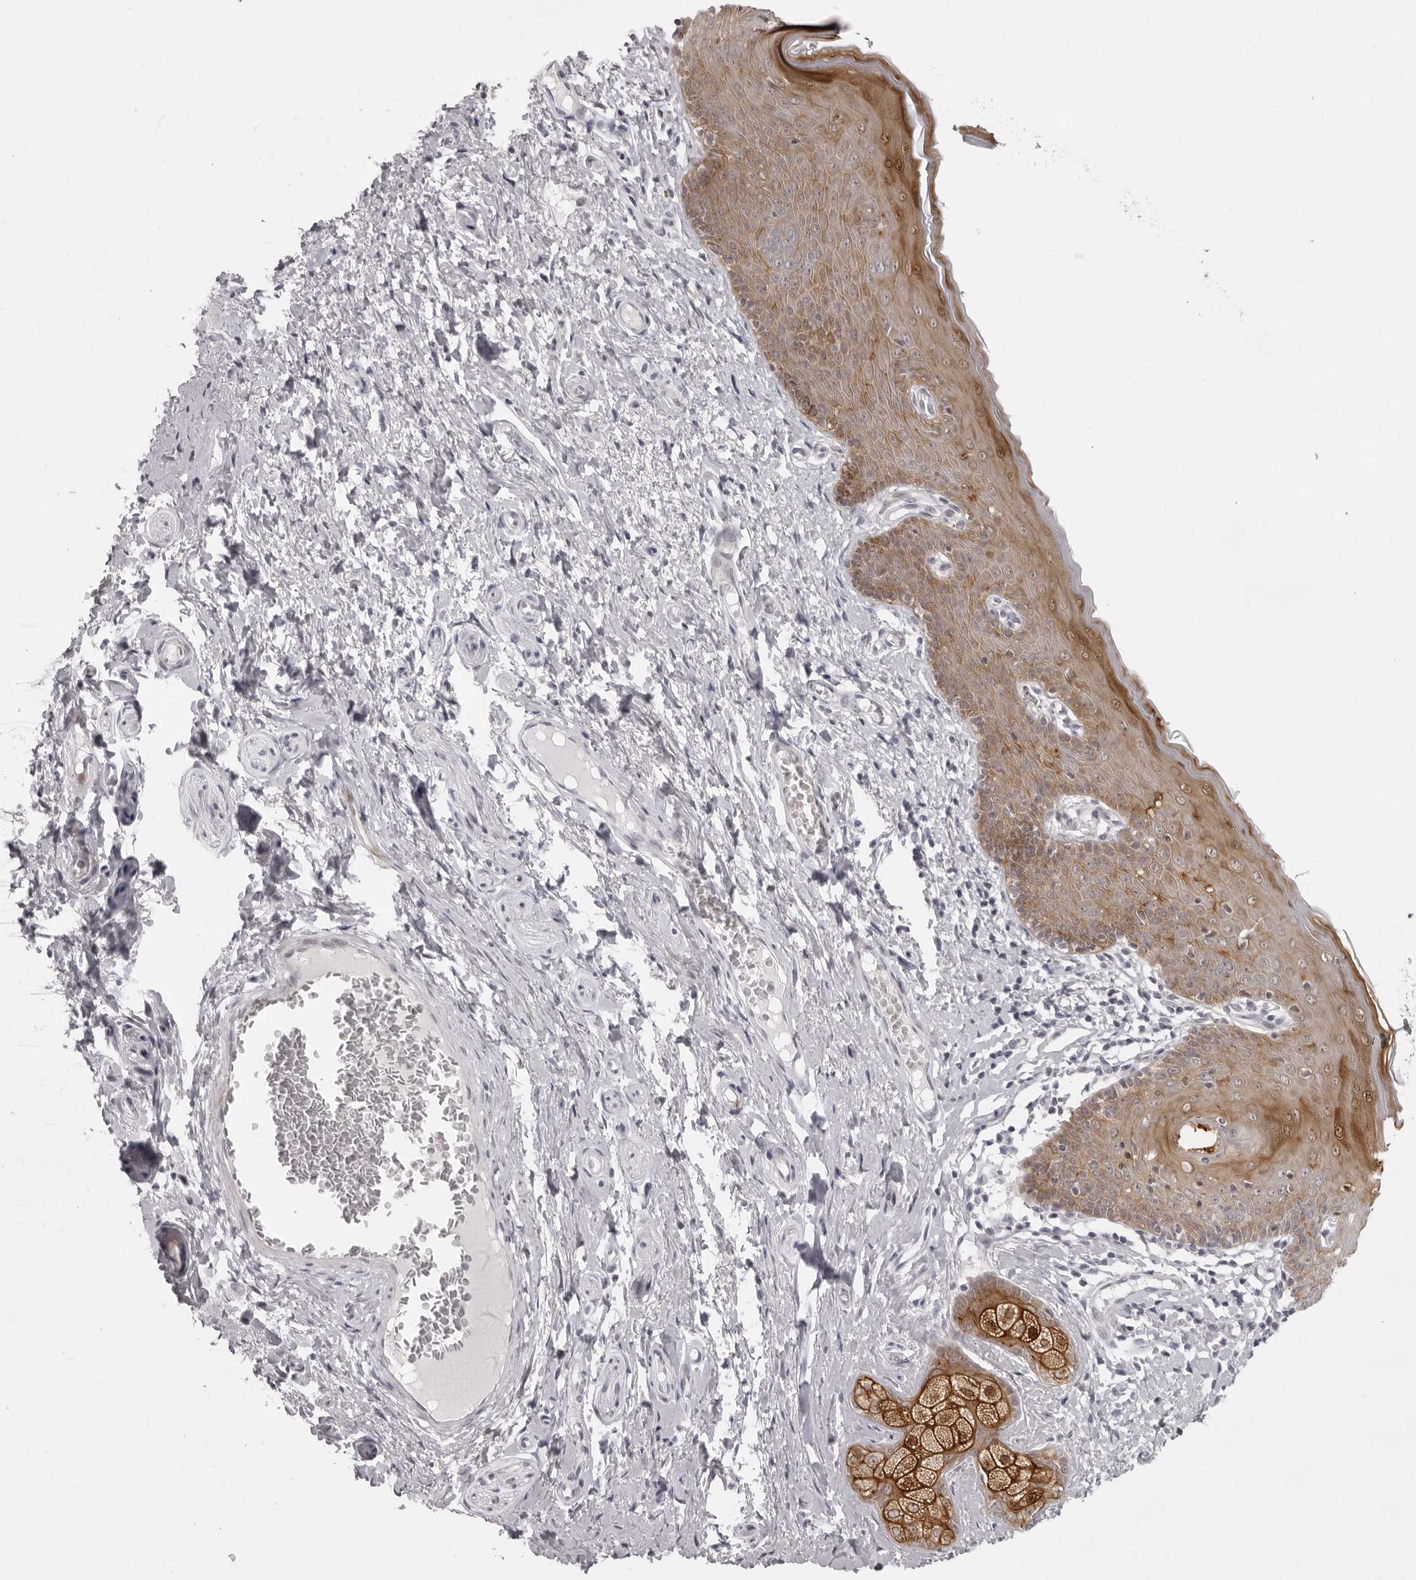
{"staining": {"intensity": "moderate", "quantity": ">75%", "location": "cytoplasmic/membranous,nuclear"}, "tissue": "skin", "cell_type": "Epidermal cells", "image_type": "normal", "snomed": [{"axis": "morphology", "description": "Normal tissue, NOS"}, {"axis": "topography", "description": "Vulva"}], "caption": "Immunohistochemistry of unremarkable skin displays medium levels of moderate cytoplasmic/membranous,nuclear expression in approximately >75% of epidermal cells.", "gene": "NUDT18", "patient": {"sex": "female", "age": 66}}